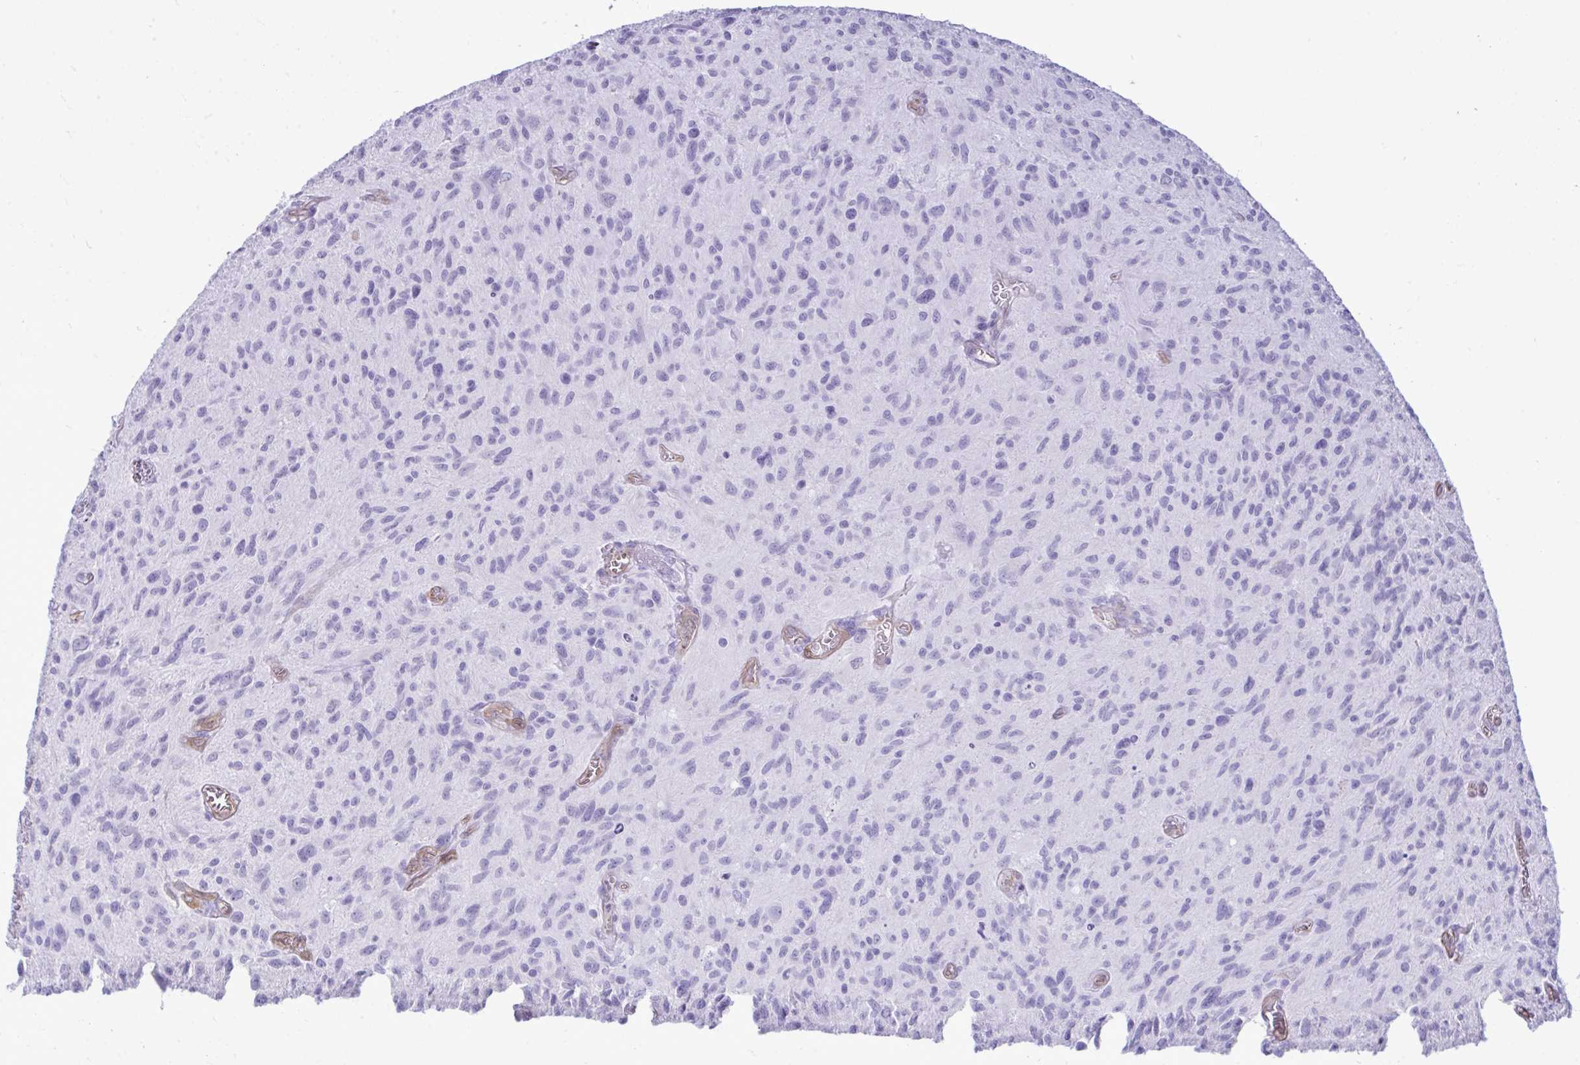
{"staining": {"intensity": "negative", "quantity": "none", "location": "none"}, "tissue": "glioma", "cell_type": "Tumor cells", "image_type": "cancer", "snomed": [{"axis": "morphology", "description": "Glioma, malignant, High grade"}, {"axis": "topography", "description": "Brain"}], "caption": "Image shows no significant protein expression in tumor cells of glioma.", "gene": "LIMS2", "patient": {"sex": "male", "age": 75}}